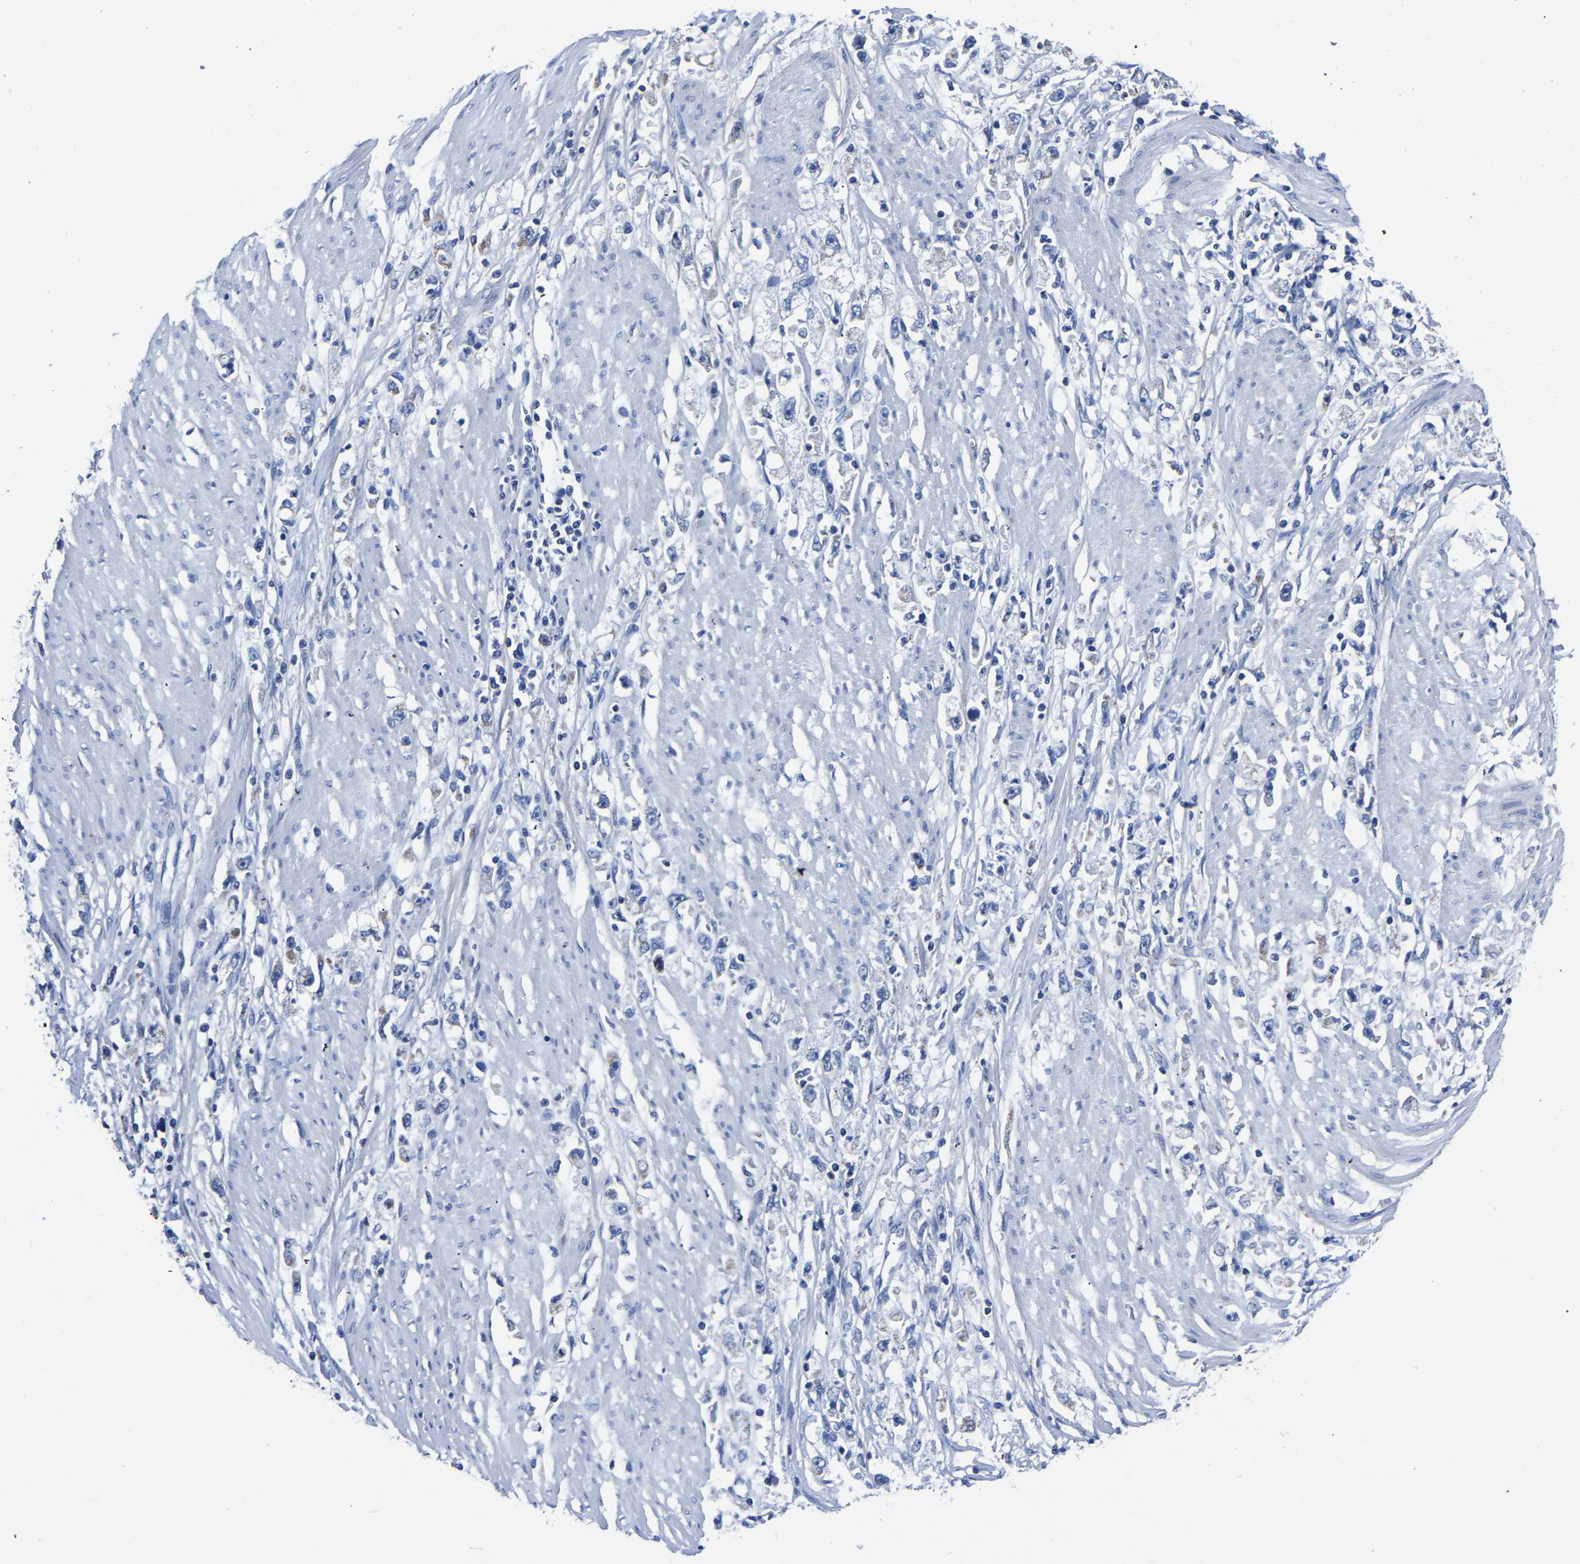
{"staining": {"intensity": "negative", "quantity": "none", "location": "none"}, "tissue": "stomach cancer", "cell_type": "Tumor cells", "image_type": "cancer", "snomed": [{"axis": "morphology", "description": "Adenocarcinoma, NOS"}, {"axis": "topography", "description": "Stomach"}], "caption": "Stomach adenocarcinoma was stained to show a protein in brown. There is no significant positivity in tumor cells.", "gene": "FGD5", "patient": {"sex": "female", "age": 59}}